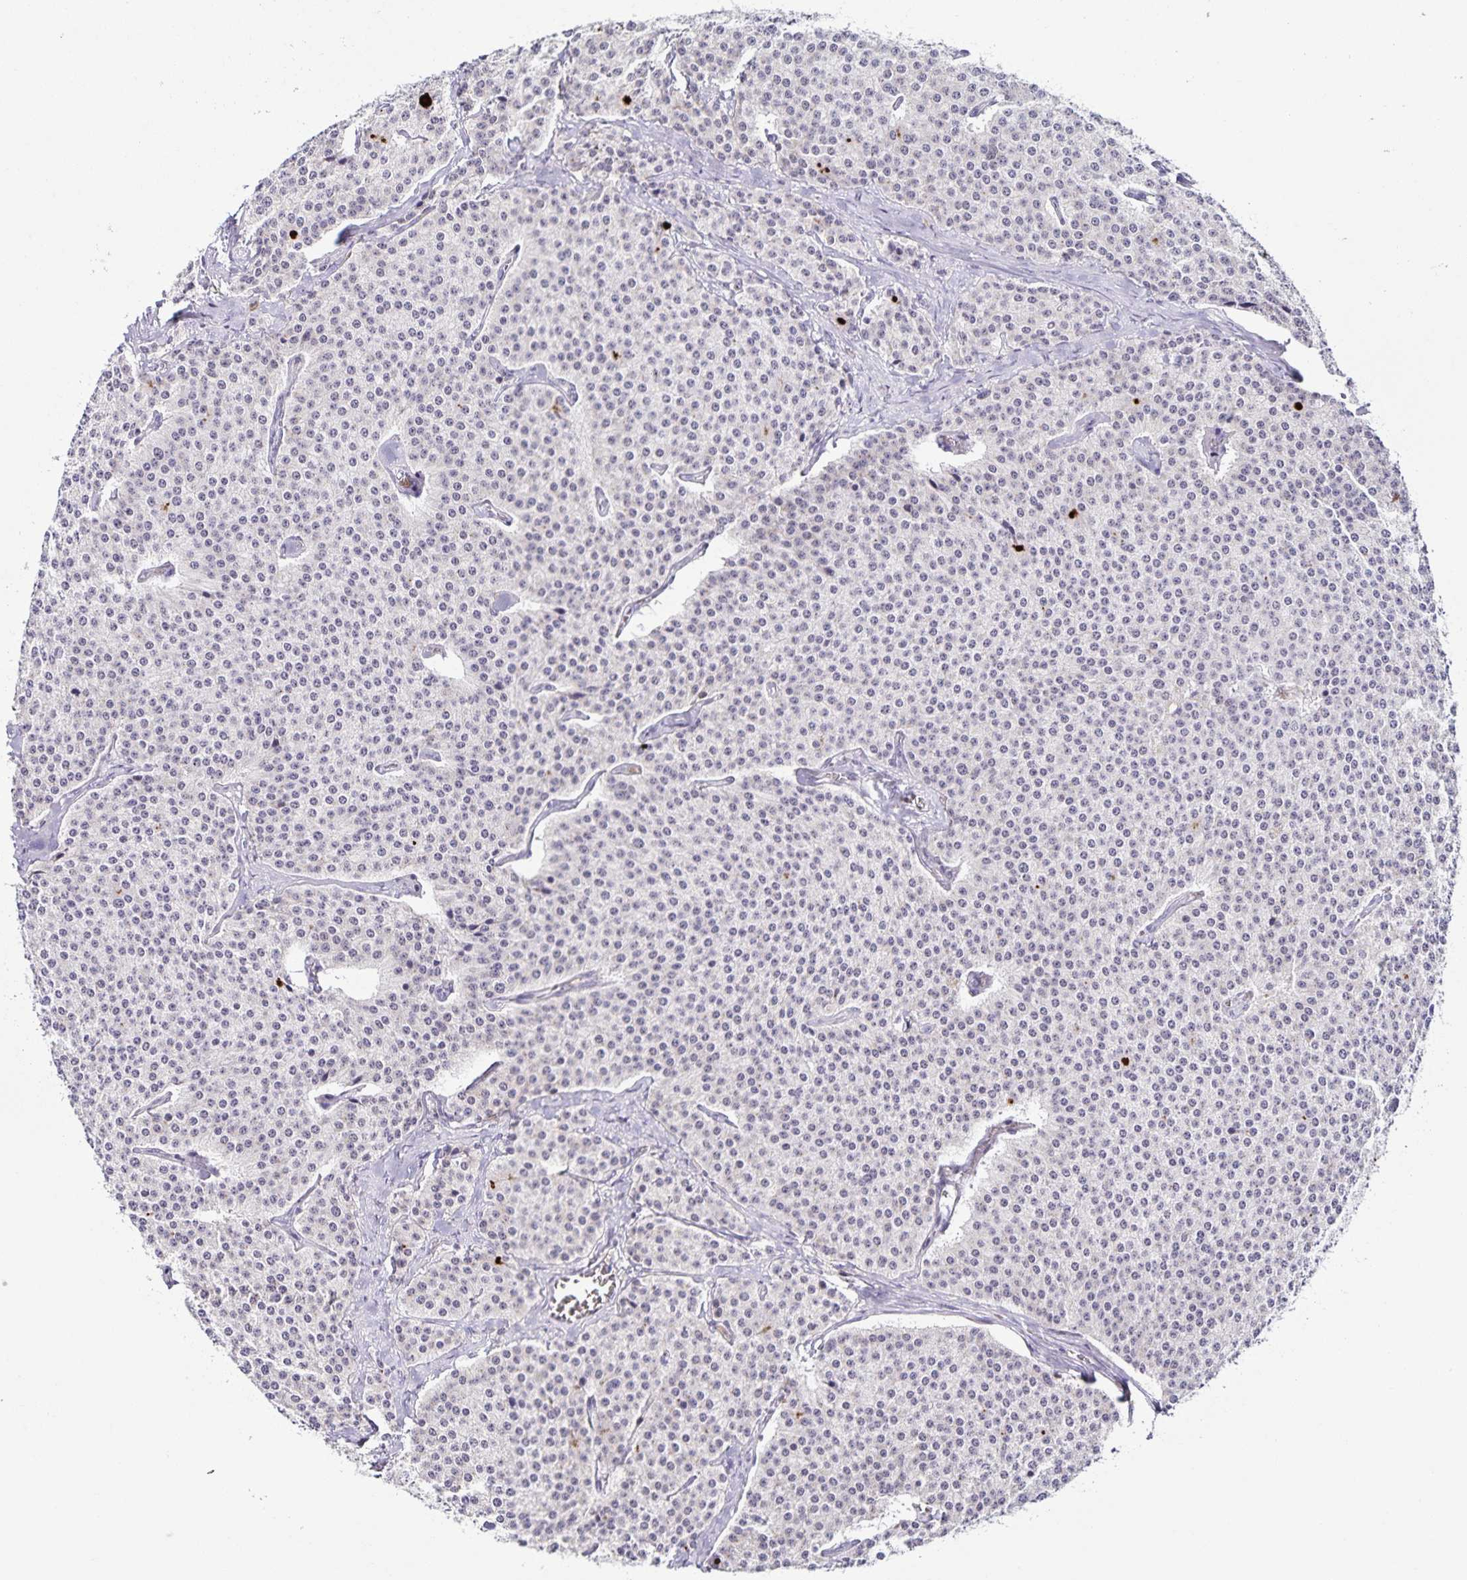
{"staining": {"intensity": "negative", "quantity": "none", "location": "none"}, "tissue": "carcinoid", "cell_type": "Tumor cells", "image_type": "cancer", "snomed": [{"axis": "morphology", "description": "Carcinoid, malignant, NOS"}, {"axis": "topography", "description": "Small intestine"}], "caption": "The photomicrograph reveals no staining of tumor cells in carcinoid (malignant). (DAB immunohistochemistry (IHC), high magnification).", "gene": "STPG4", "patient": {"sex": "female", "age": 64}}